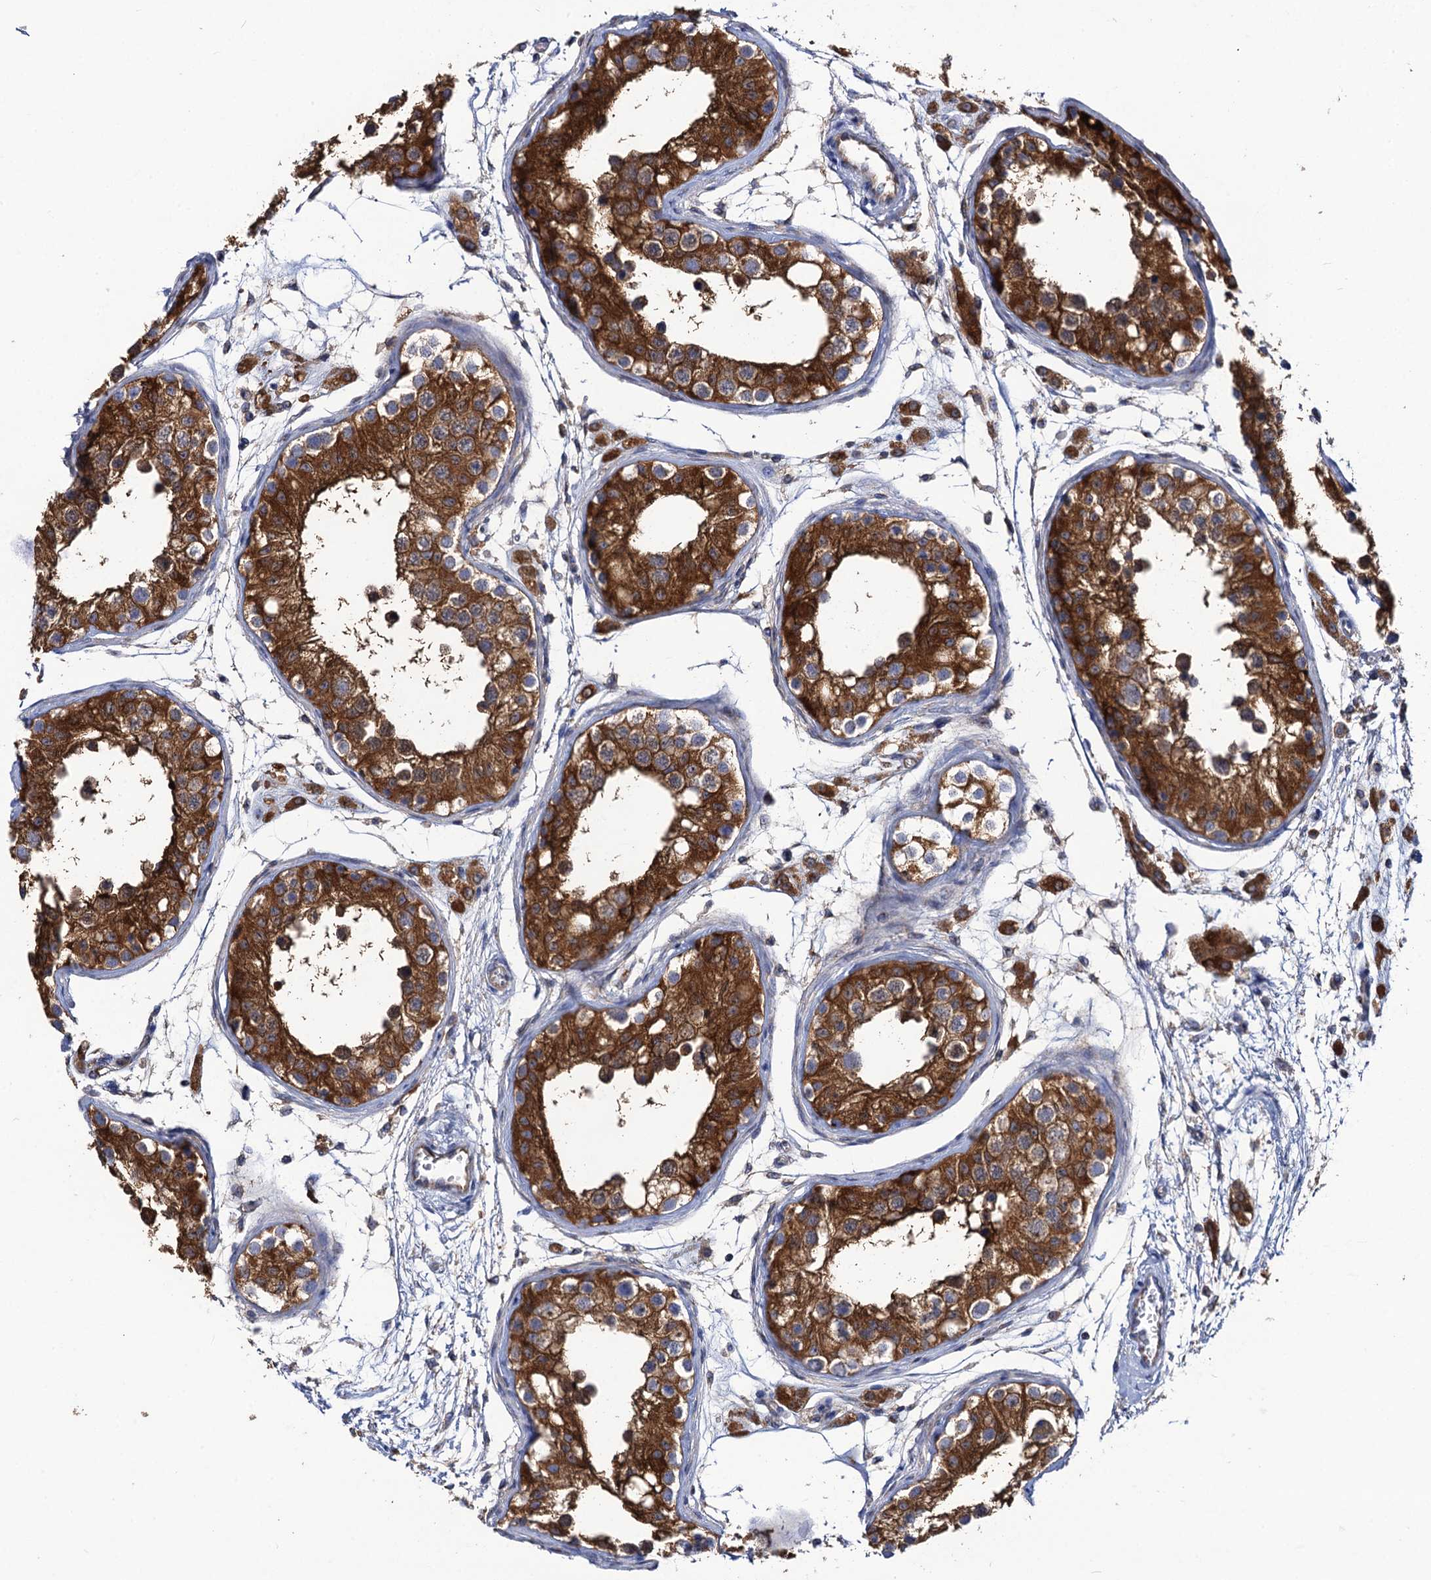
{"staining": {"intensity": "strong", "quantity": ">75%", "location": "cytoplasmic/membranous"}, "tissue": "testis", "cell_type": "Cells in seminiferous ducts", "image_type": "normal", "snomed": [{"axis": "morphology", "description": "Normal tissue, NOS"}, {"axis": "morphology", "description": "Adenocarcinoma, metastatic, NOS"}, {"axis": "topography", "description": "Testis"}], "caption": "The histopathology image displays staining of unremarkable testis, revealing strong cytoplasmic/membranous protein positivity (brown color) within cells in seminiferous ducts.", "gene": "DYDC1", "patient": {"sex": "male", "age": 26}}